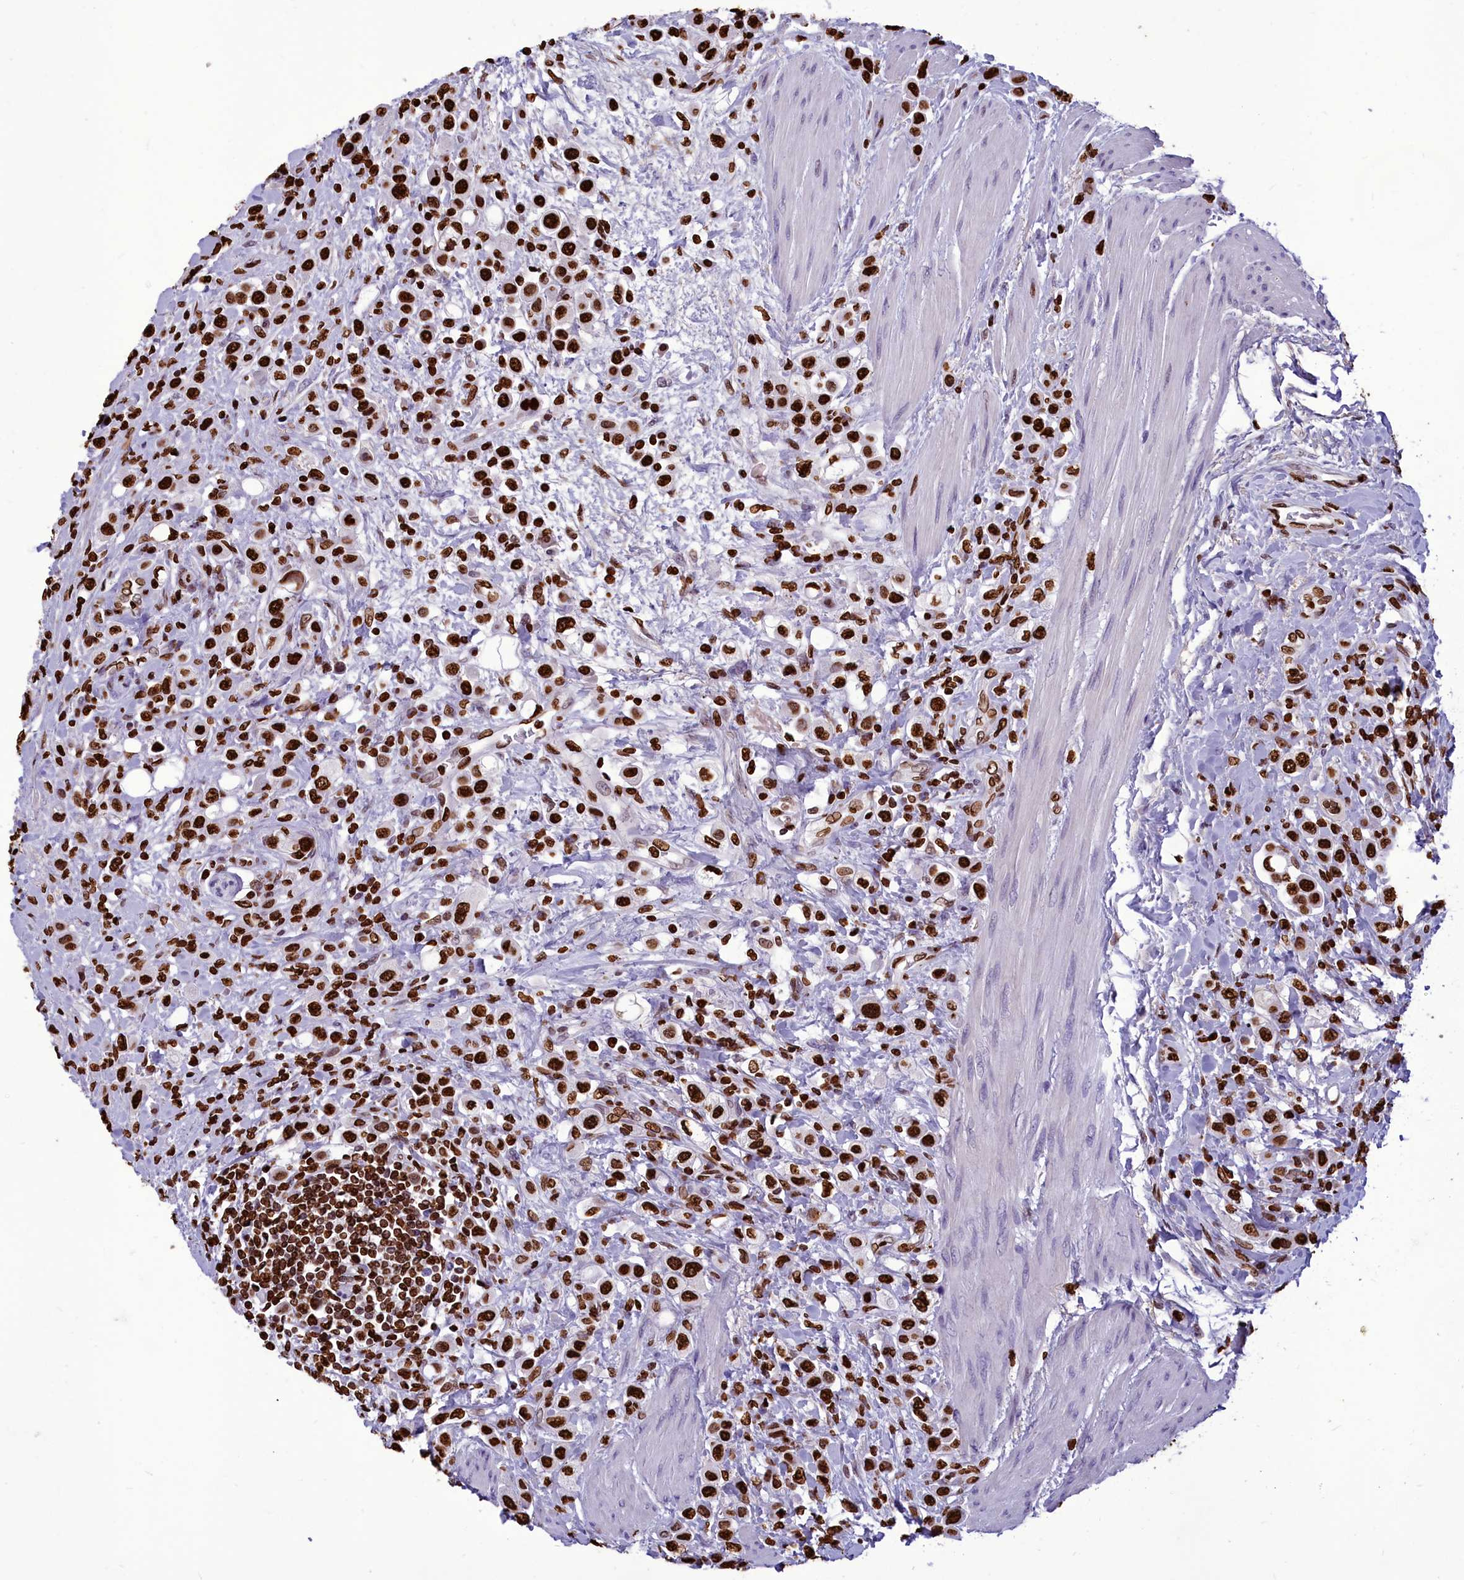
{"staining": {"intensity": "strong", "quantity": ">75%", "location": "nuclear"}, "tissue": "urothelial cancer", "cell_type": "Tumor cells", "image_type": "cancer", "snomed": [{"axis": "morphology", "description": "Urothelial carcinoma, High grade"}, {"axis": "topography", "description": "Urinary bladder"}], "caption": "Brown immunohistochemical staining in high-grade urothelial carcinoma demonstrates strong nuclear positivity in about >75% of tumor cells.", "gene": "AKAP17A", "patient": {"sex": "male", "age": 50}}